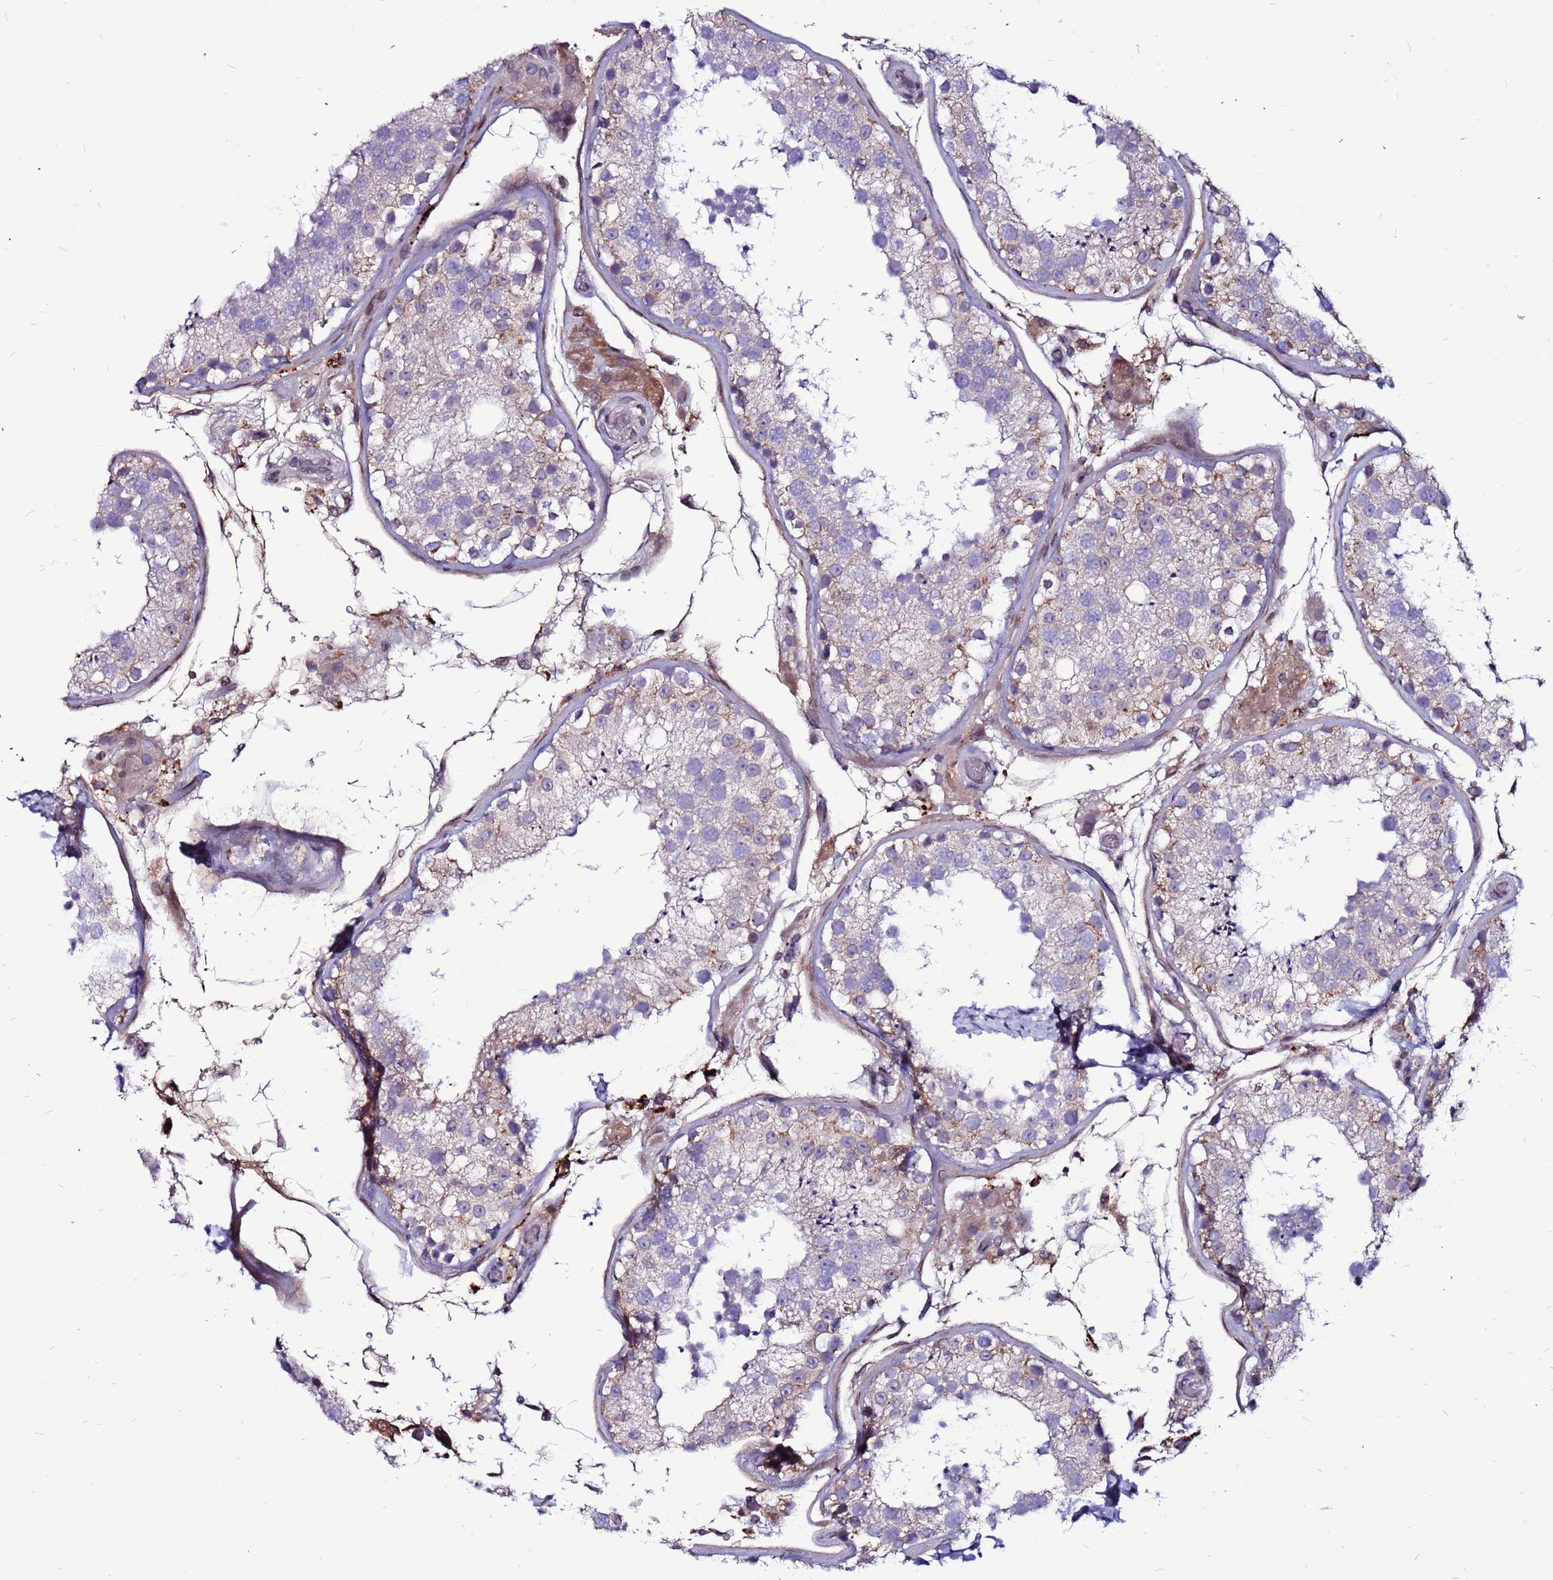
{"staining": {"intensity": "weak", "quantity": "<25%", "location": "cytoplasmic/membranous"}, "tissue": "testis", "cell_type": "Cells in seminiferous ducts", "image_type": "normal", "snomed": [{"axis": "morphology", "description": "Normal tissue, NOS"}, {"axis": "topography", "description": "Testis"}], "caption": "Image shows no significant protein positivity in cells in seminiferous ducts of normal testis. (DAB (3,3'-diaminobenzidine) immunohistochemistry visualized using brightfield microscopy, high magnification).", "gene": "CCDC71", "patient": {"sex": "male", "age": 26}}